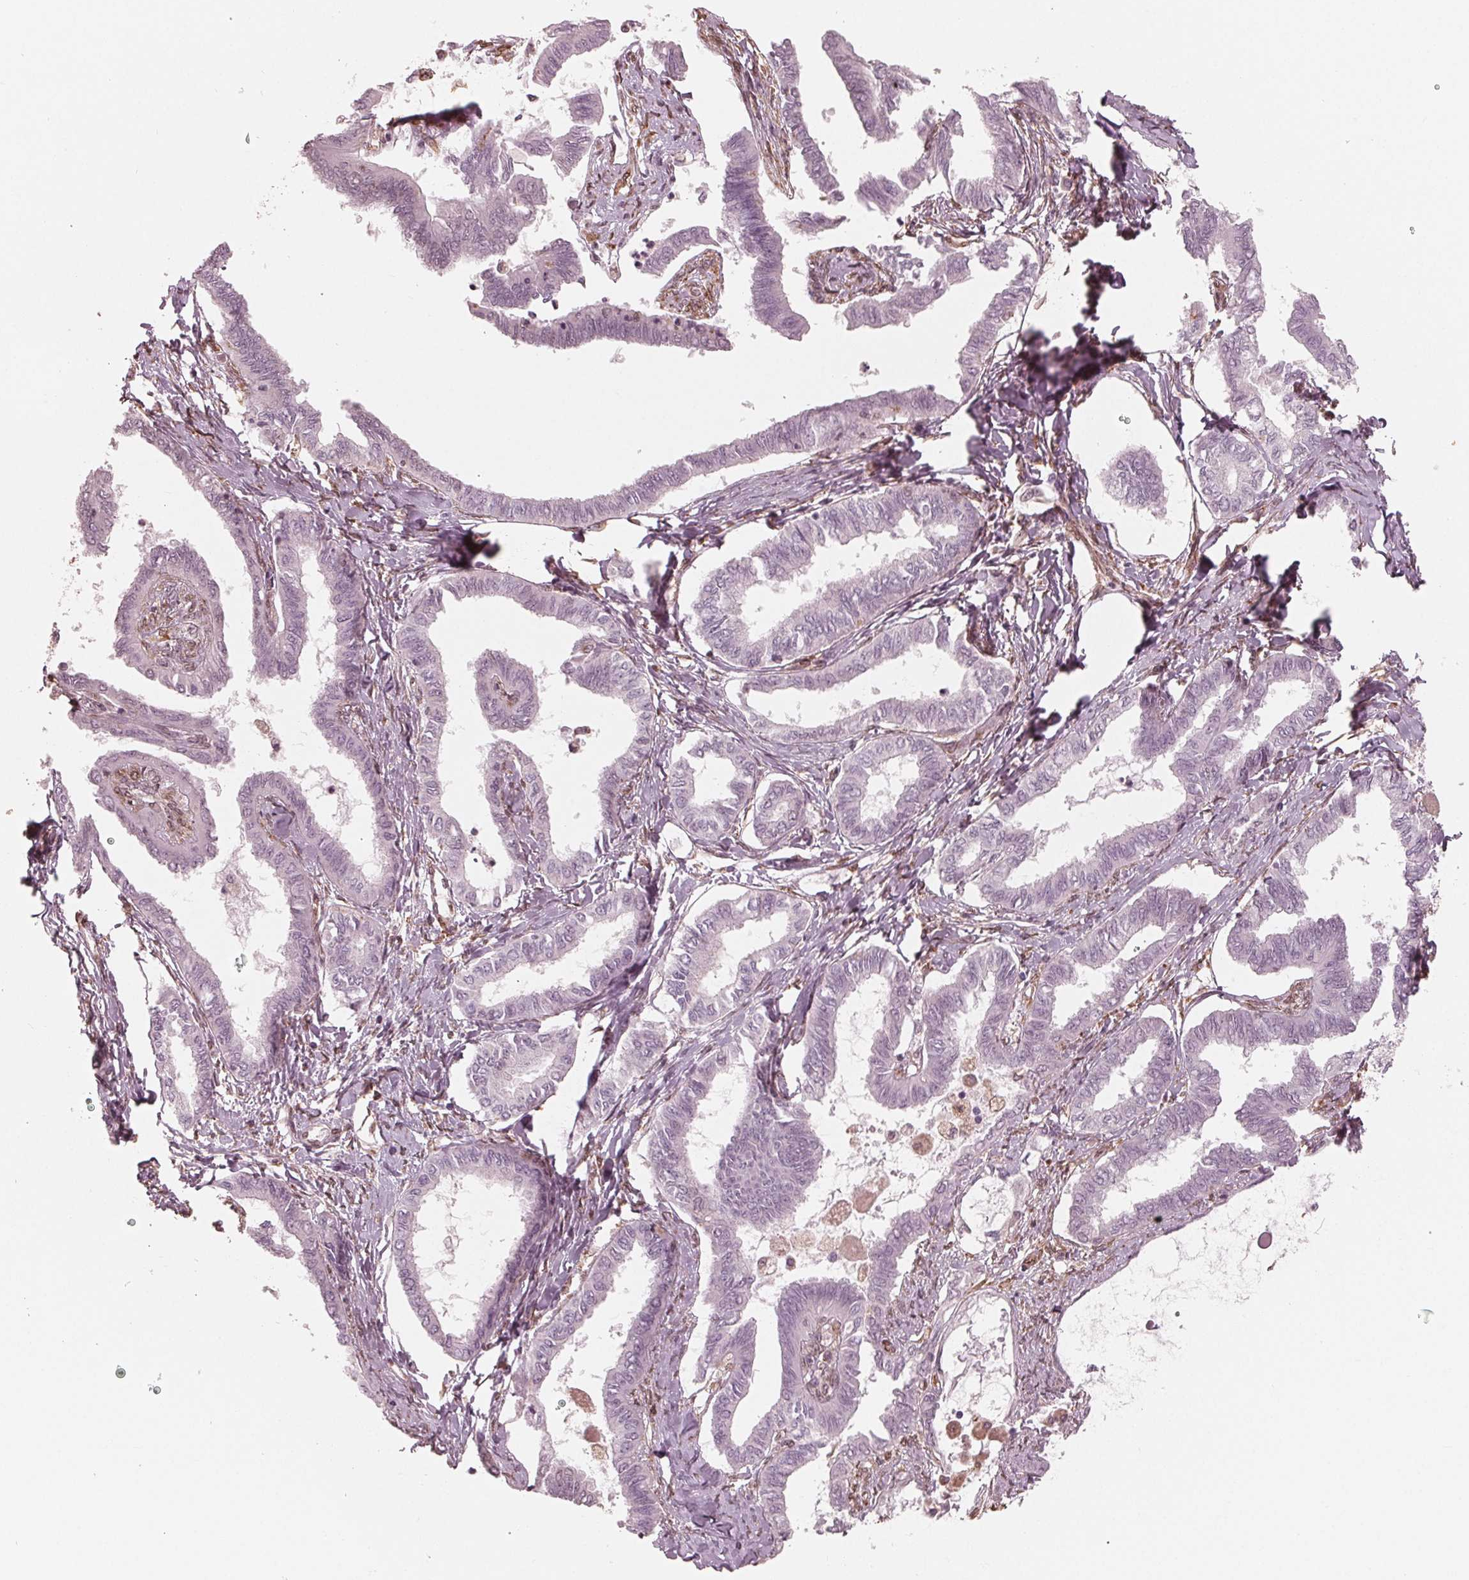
{"staining": {"intensity": "negative", "quantity": "none", "location": "none"}, "tissue": "ovarian cancer", "cell_type": "Tumor cells", "image_type": "cancer", "snomed": [{"axis": "morphology", "description": "Carcinoma, endometroid"}, {"axis": "topography", "description": "Ovary"}], "caption": "Tumor cells are negative for protein expression in human ovarian endometroid carcinoma.", "gene": "IKBIP", "patient": {"sex": "female", "age": 70}}